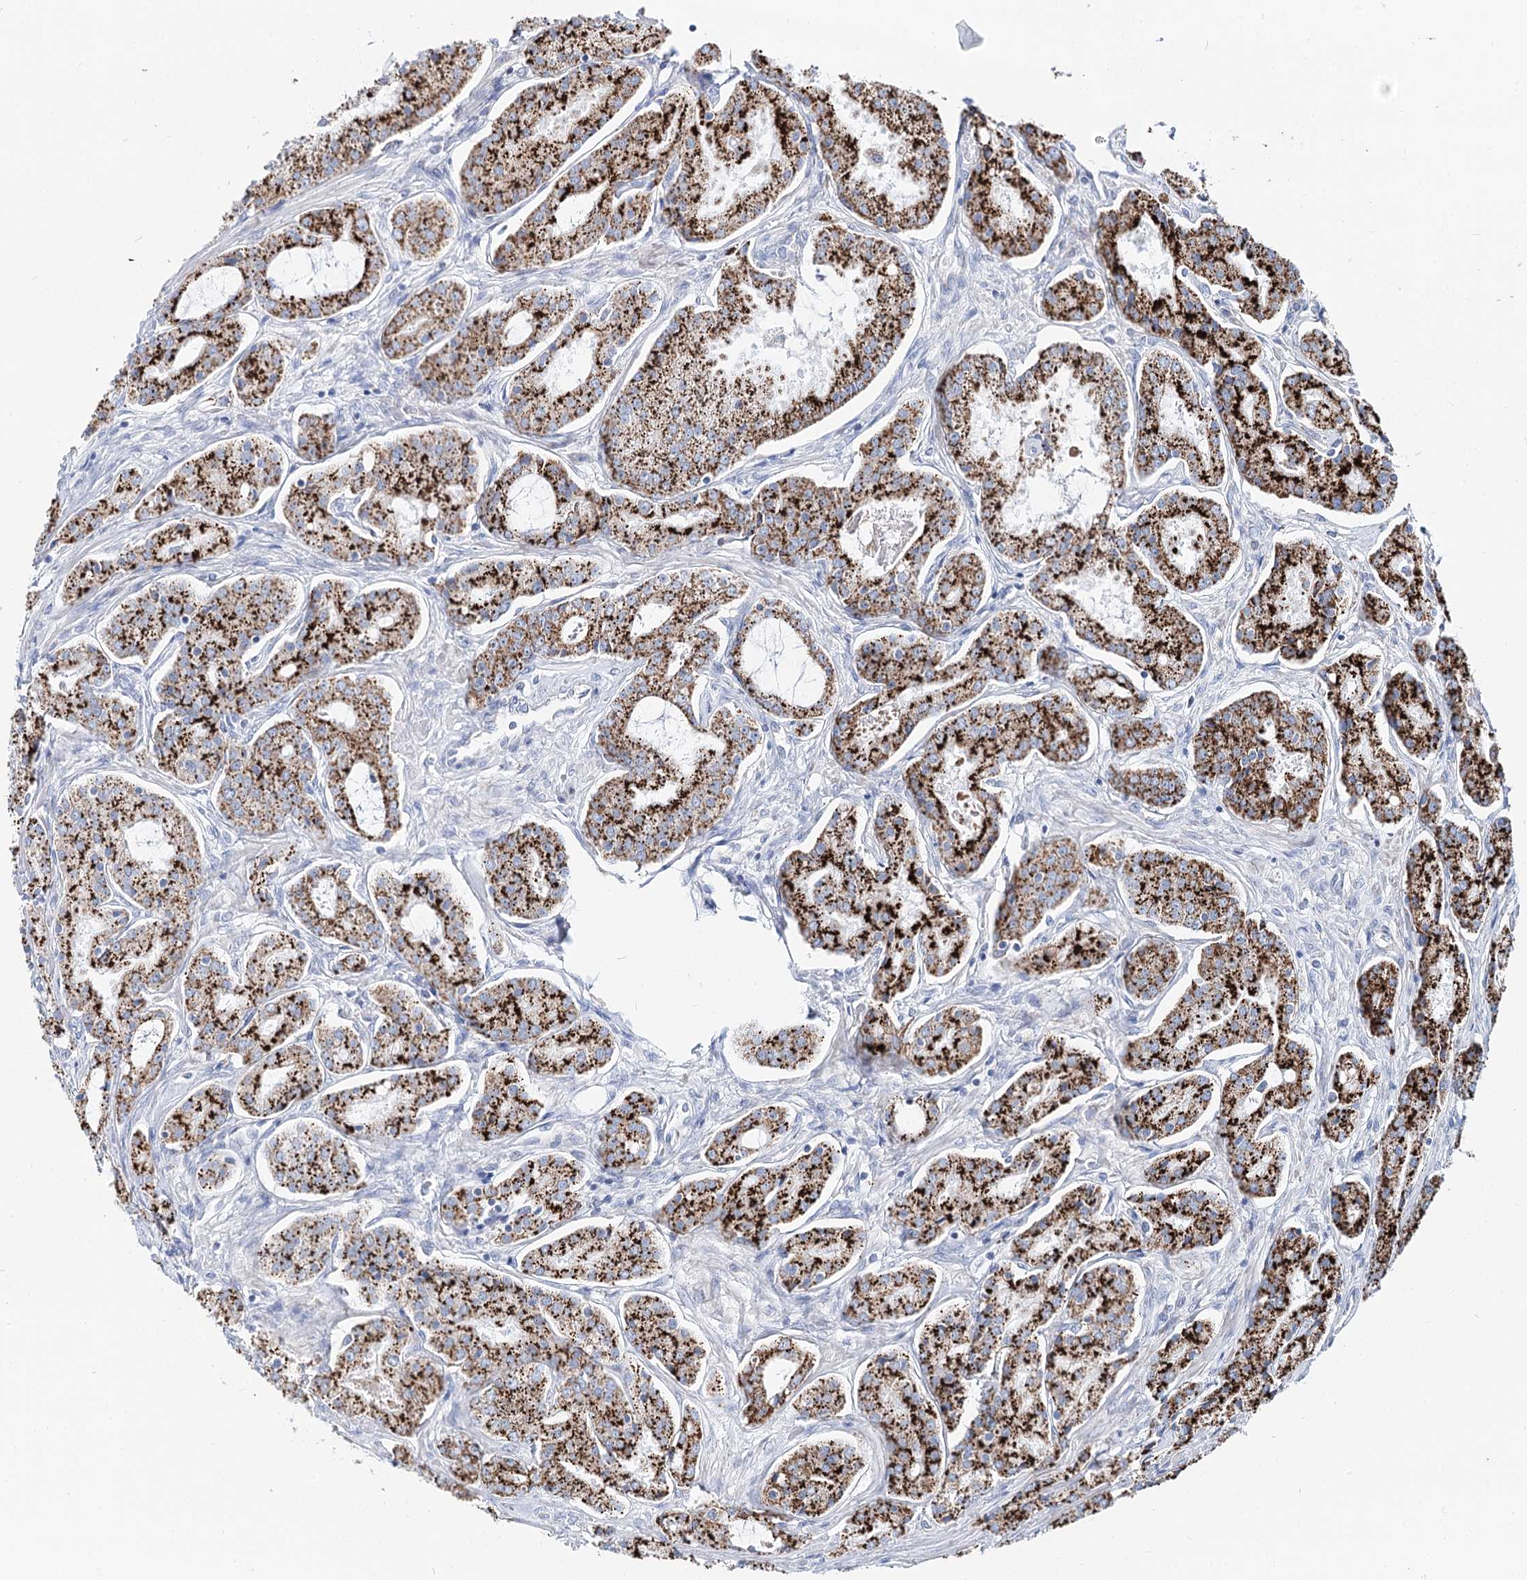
{"staining": {"intensity": "strong", "quantity": ">75%", "location": "cytoplasmic/membranous"}, "tissue": "prostate cancer", "cell_type": "Tumor cells", "image_type": "cancer", "snomed": [{"axis": "morphology", "description": "Adenocarcinoma, Low grade"}, {"axis": "topography", "description": "Prostate"}], "caption": "Tumor cells show high levels of strong cytoplasmic/membranous staining in approximately >75% of cells in prostate cancer.", "gene": "MCCC2", "patient": {"sex": "male", "age": 68}}